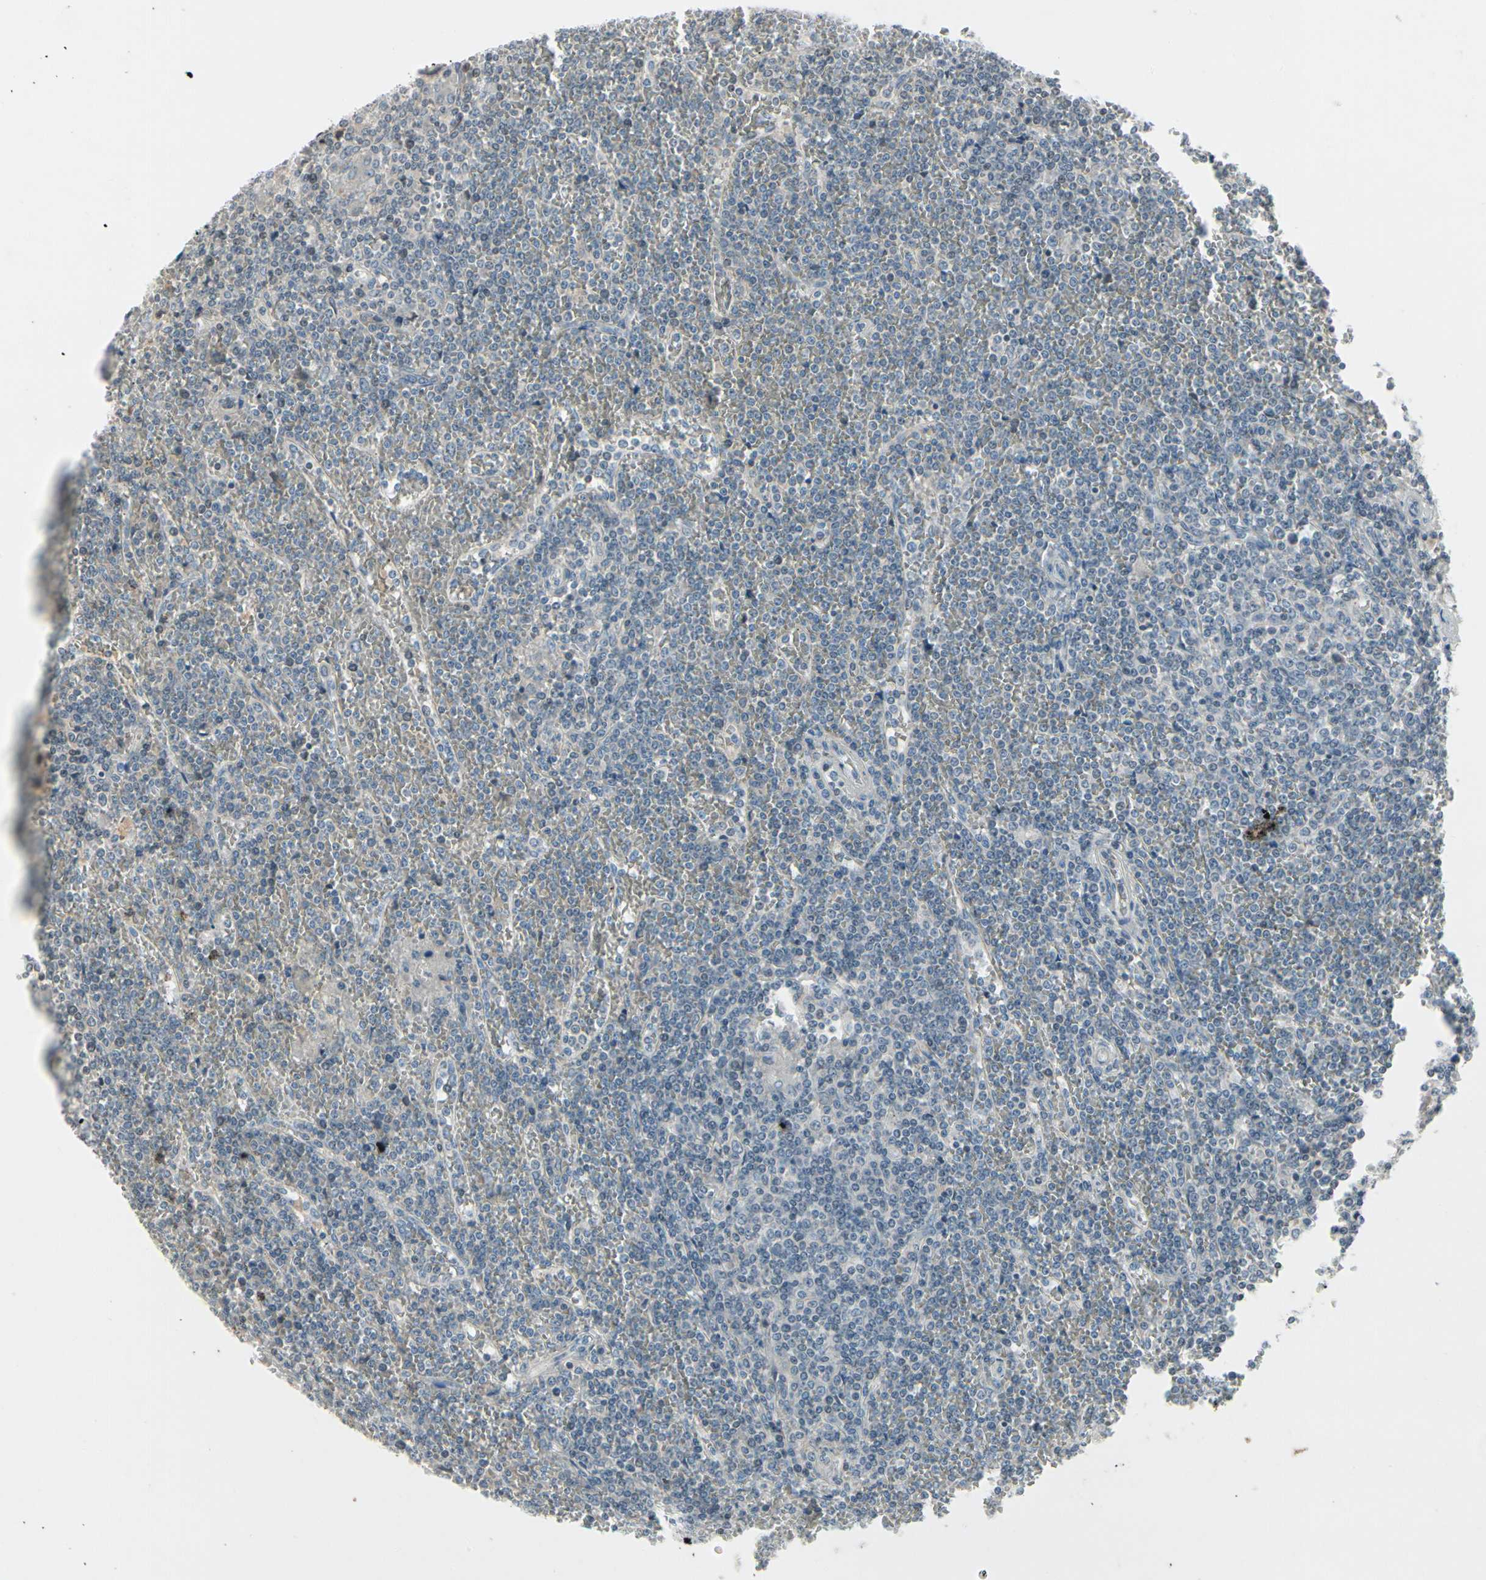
{"staining": {"intensity": "negative", "quantity": "none", "location": "none"}, "tissue": "lymphoma", "cell_type": "Tumor cells", "image_type": "cancer", "snomed": [{"axis": "morphology", "description": "Malignant lymphoma, non-Hodgkin's type, Low grade"}, {"axis": "topography", "description": "Spleen"}], "caption": "An image of human lymphoma is negative for staining in tumor cells.", "gene": "ARG2", "patient": {"sex": "female", "age": 19}}